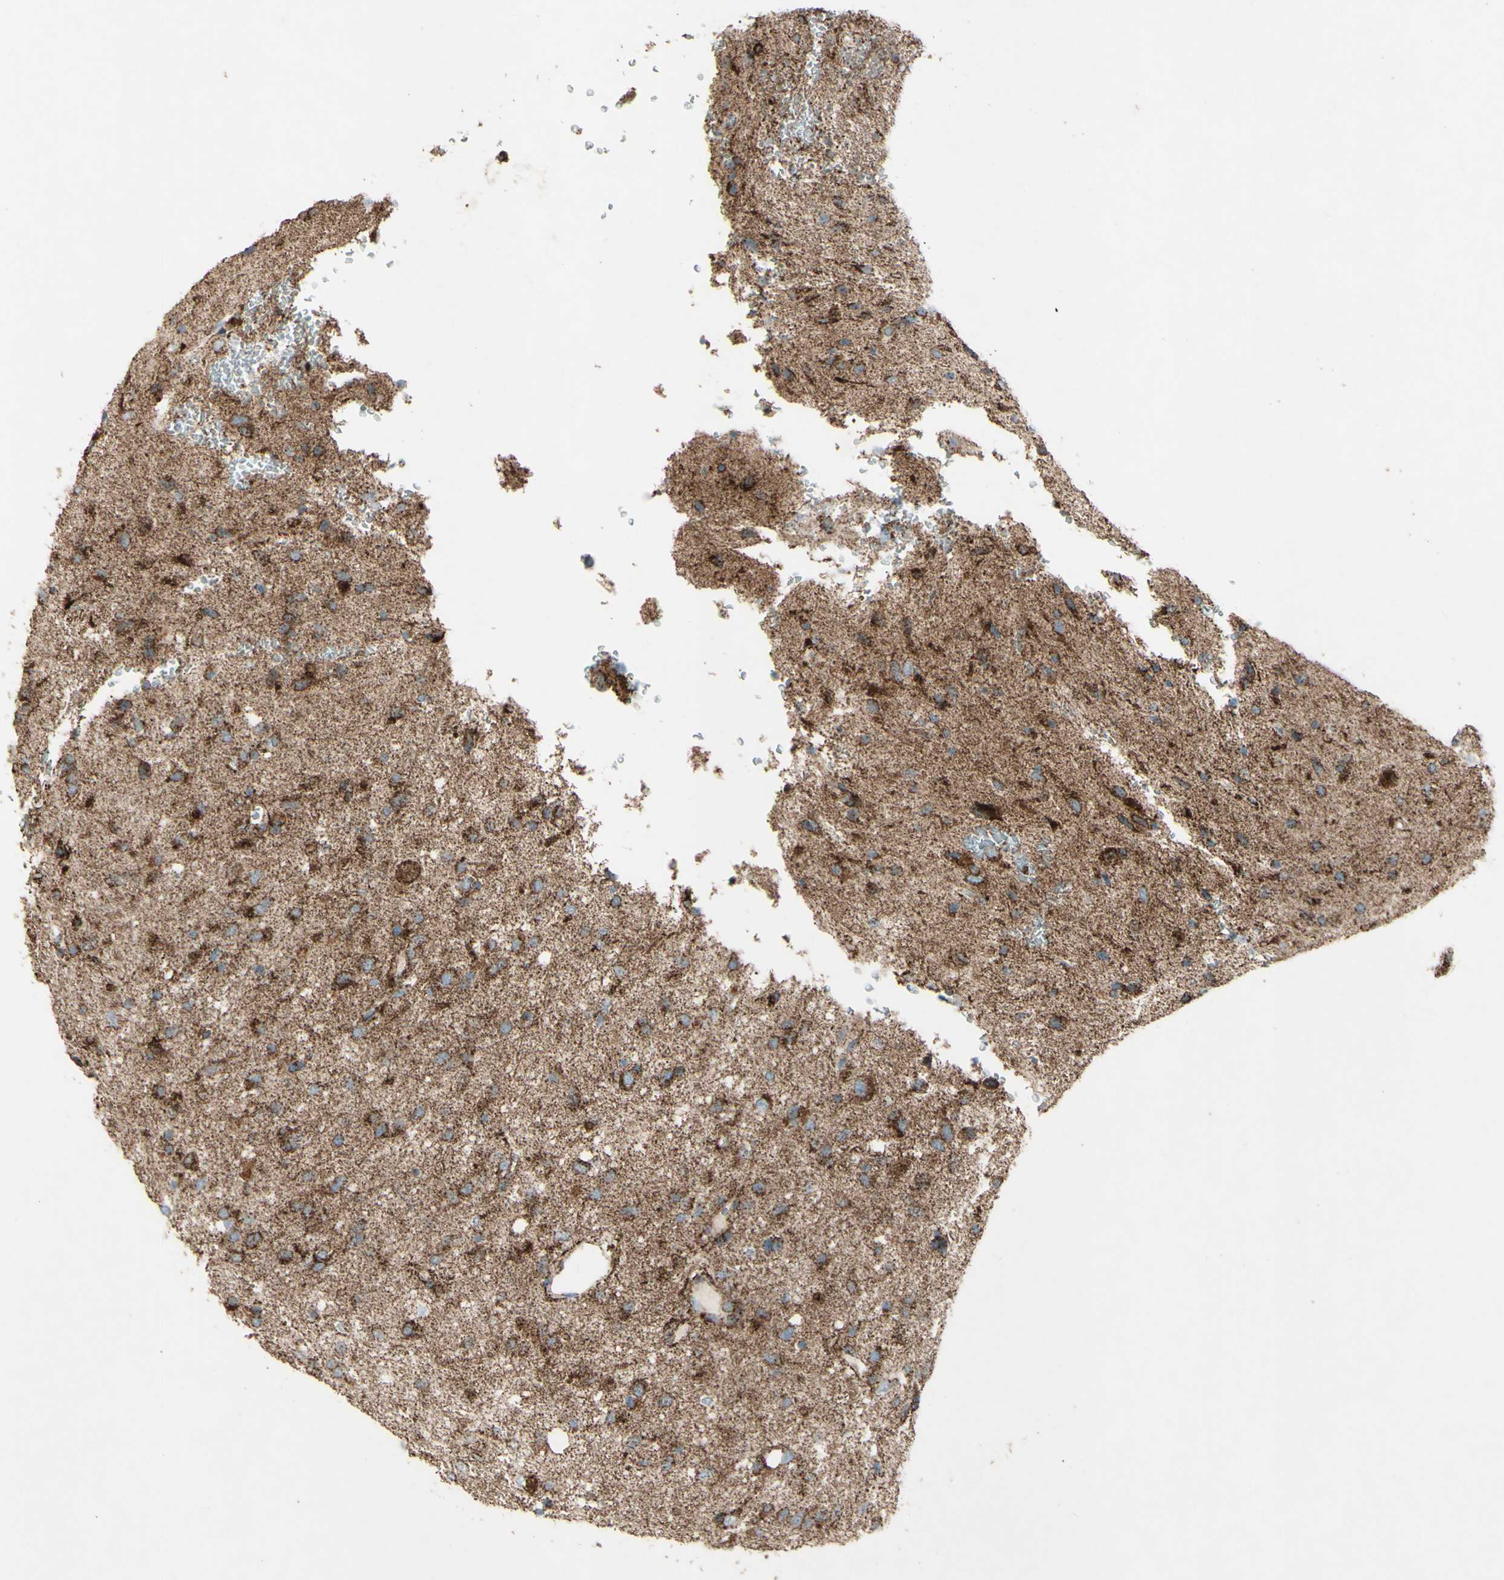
{"staining": {"intensity": "strong", "quantity": ">75%", "location": "cytoplasmic/membranous"}, "tissue": "glioma", "cell_type": "Tumor cells", "image_type": "cancer", "snomed": [{"axis": "morphology", "description": "Glioma, malignant, Low grade"}, {"axis": "topography", "description": "Brain"}], "caption": "Tumor cells demonstrate high levels of strong cytoplasmic/membranous staining in about >75% of cells in human malignant low-grade glioma.", "gene": "RHOT1", "patient": {"sex": "male", "age": 77}}